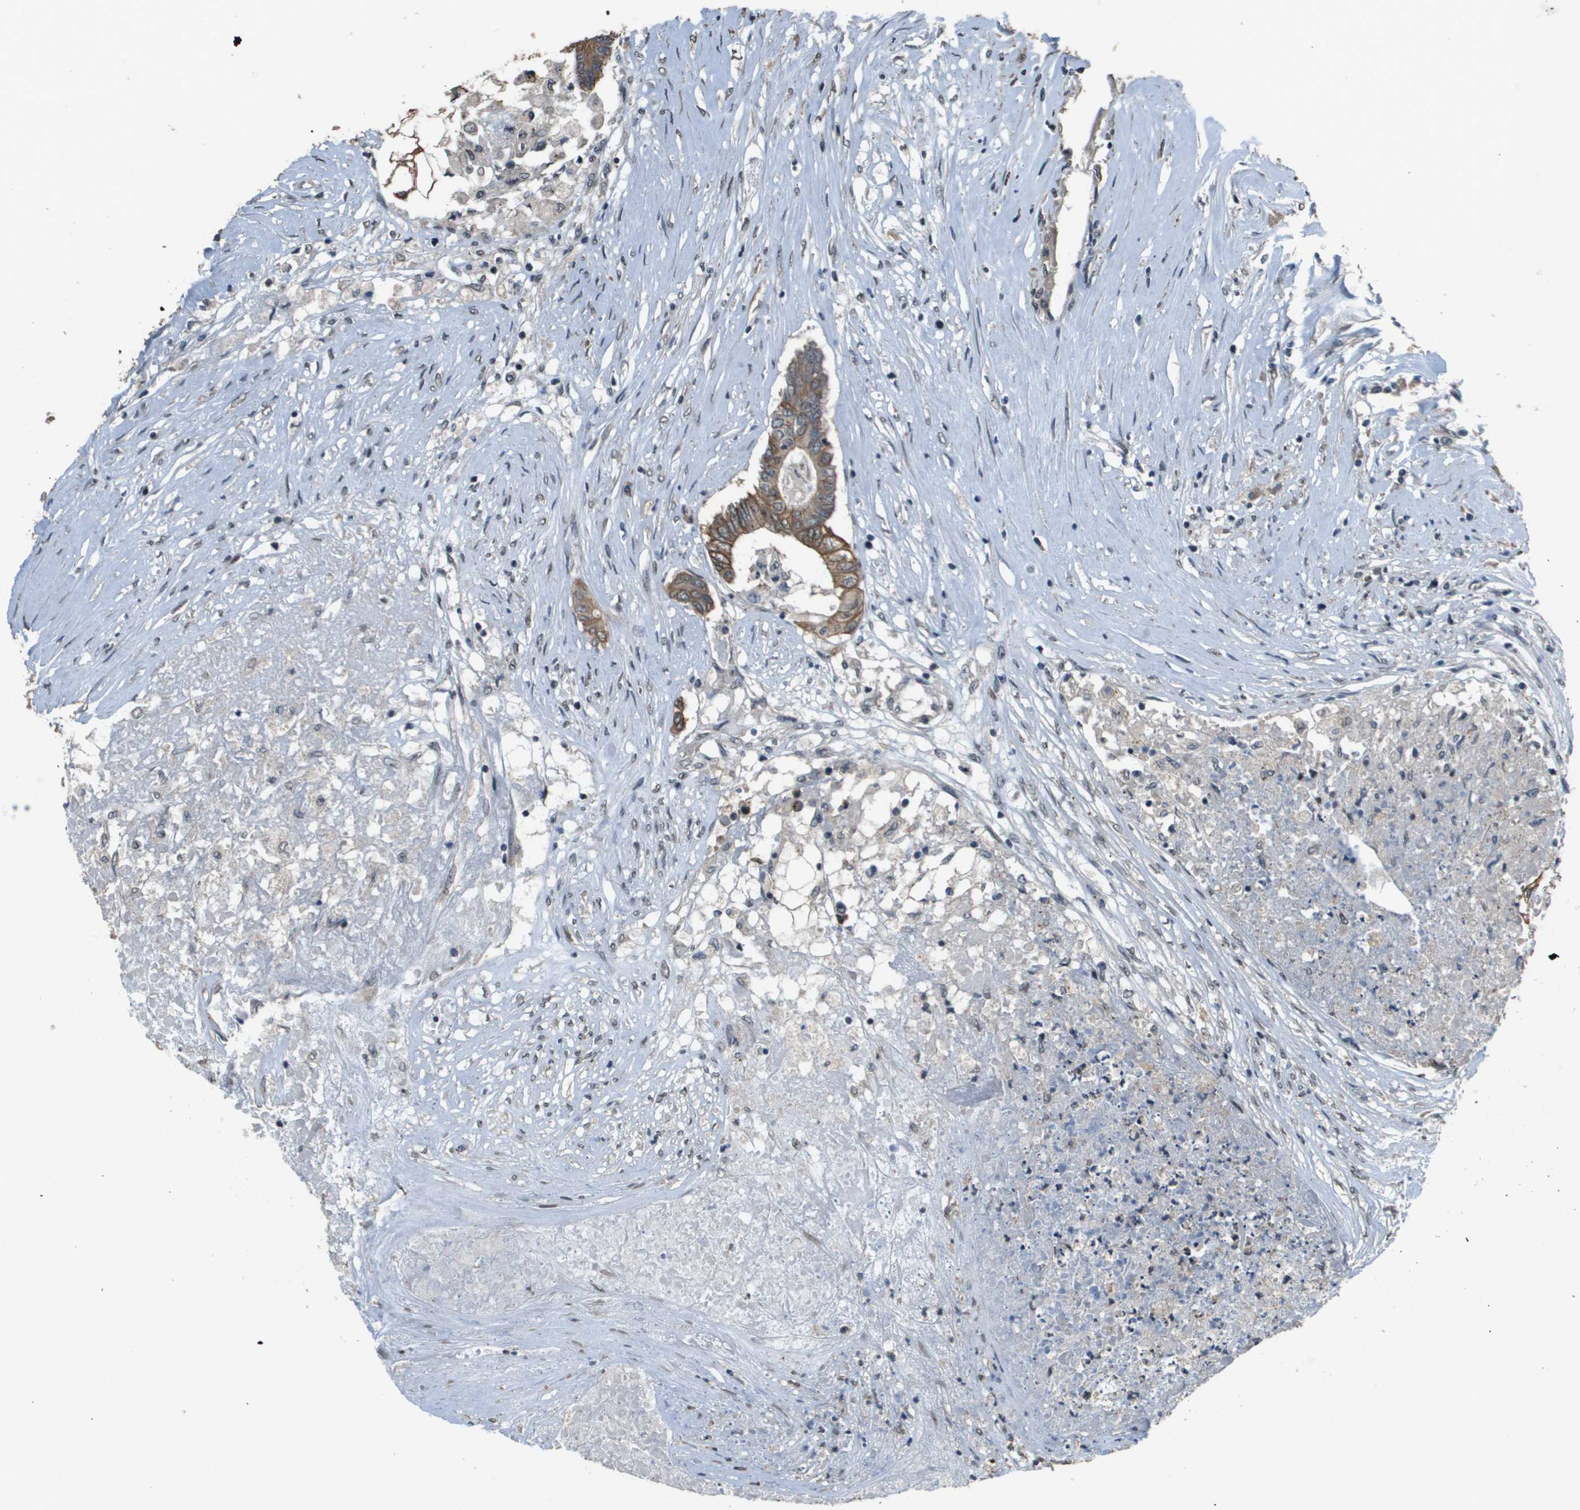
{"staining": {"intensity": "moderate", "quantity": ">75%", "location": "cytoplasmic/membranous"}, "tissue": "colorectal cancer", "cell_type": "Tumor cells", "image_type": "cancer", "snomed": [{"axis": "morphology", "description": "Adenocarcinoma, NOS"}, {"axis": "topography", "description": "Rectum"}], "caption": "Moderate cytoplasmic/membranous expression for a protein is seen in approximately >75% of tumor cells of adenocarcinoma (colorectal) using IHC.", "gene": "FANCC", "patient": {"sex": "male", "age": 63}}